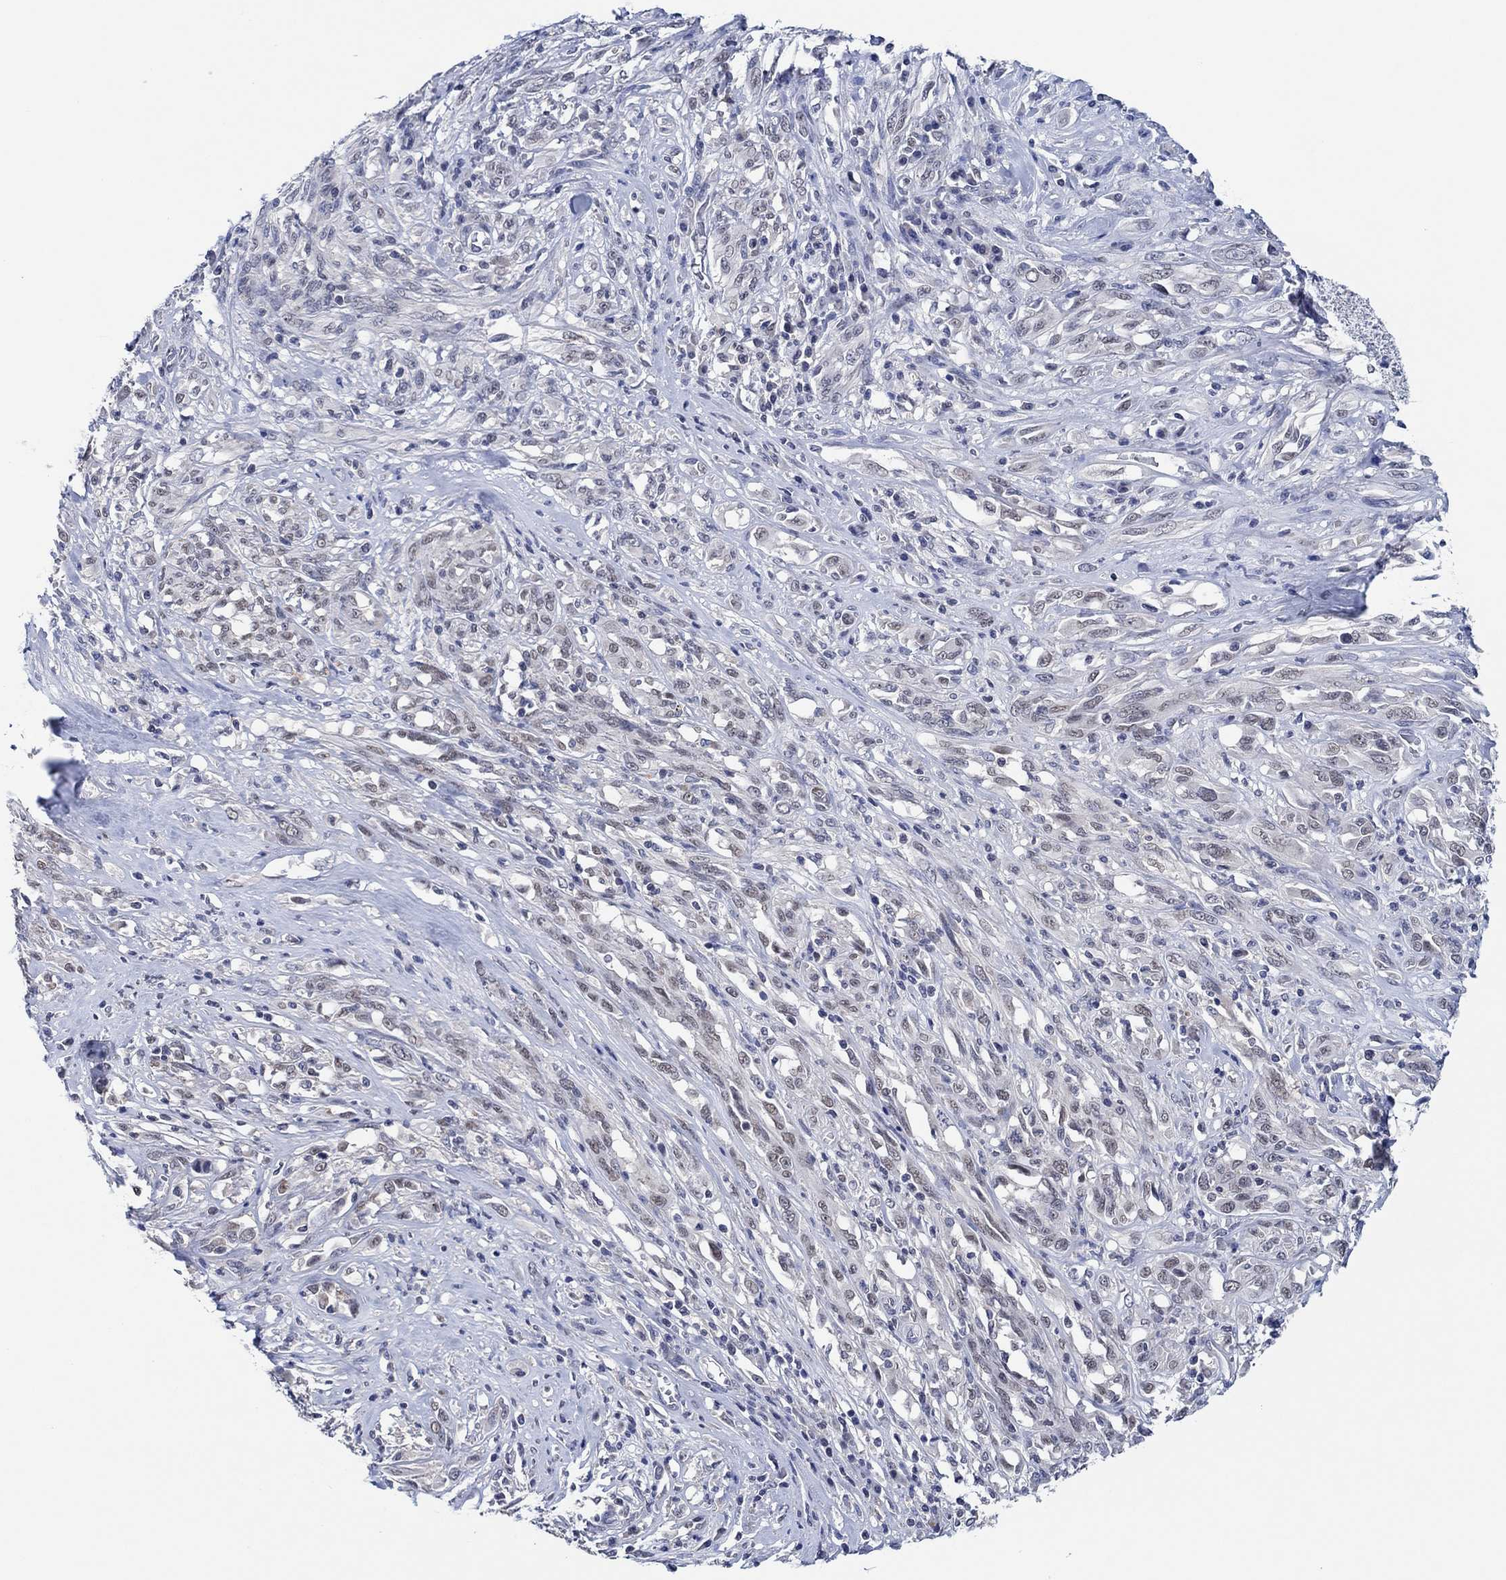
{"staining": {"intensity": "weak", "quantity": "25%-75%", "location": "nuclear"}, "tissue": "melanoma", "cell_type": "Tumor cells", "image_type": "cancer", "snomed": [{"axis": "morphology", "description": "Malignant melanoma, NOS"}, {"axis": "topography", "description": "Skin"}], "caption": "High-power microscopy captured an immunohistochemistry (IHC) histopathology image of malignant melanoma, revealing weak nuclear expression in about 25%-75% of tumor cells.", "gene": "PRRT3", "patient": {"sex": "female", "age": 91}}